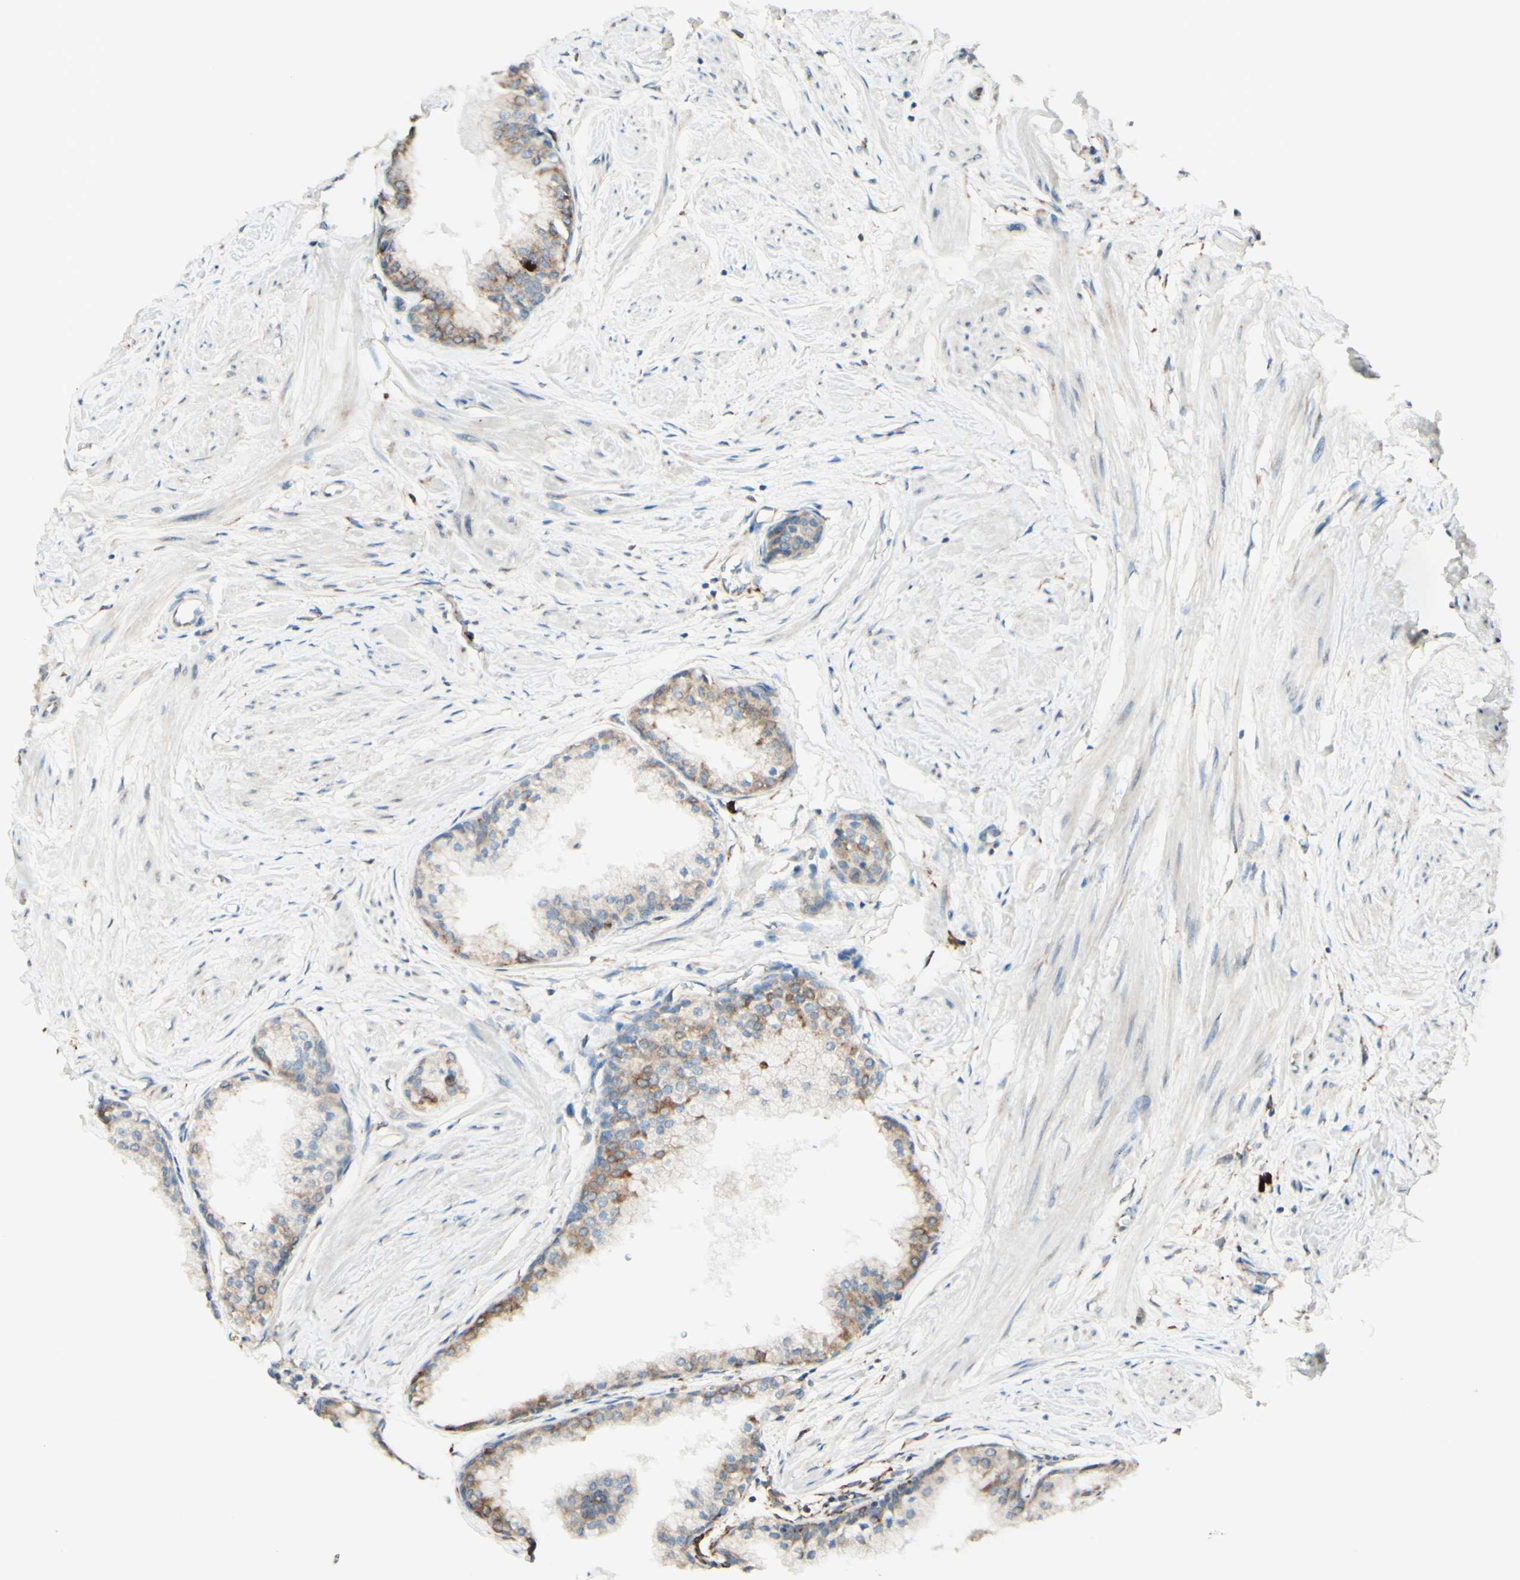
{"staining": {"intensity": "moderate", "quantity": ">75%", "location": "cytoplasmic/membranous"}, "tissue": "prostate", "cell_type": "Glandular cells", "image_type": "normal", "snomed": [{"axis": "morphology", "description": "Normal tissue, NOS"}, {"axis": "topography", "description": "Prostate"}, {"axis": "topography", "description": "Seminal veicle"}], "caption": "This is a micrograph of immunohistochemistry (IHC) staining of unremarkable prostate, which shows moderate staining in the cytoplasmic/membranous of glandular cells.", "gene": "DNAJB11", "patient": {"sex": "male", "age": 60}}